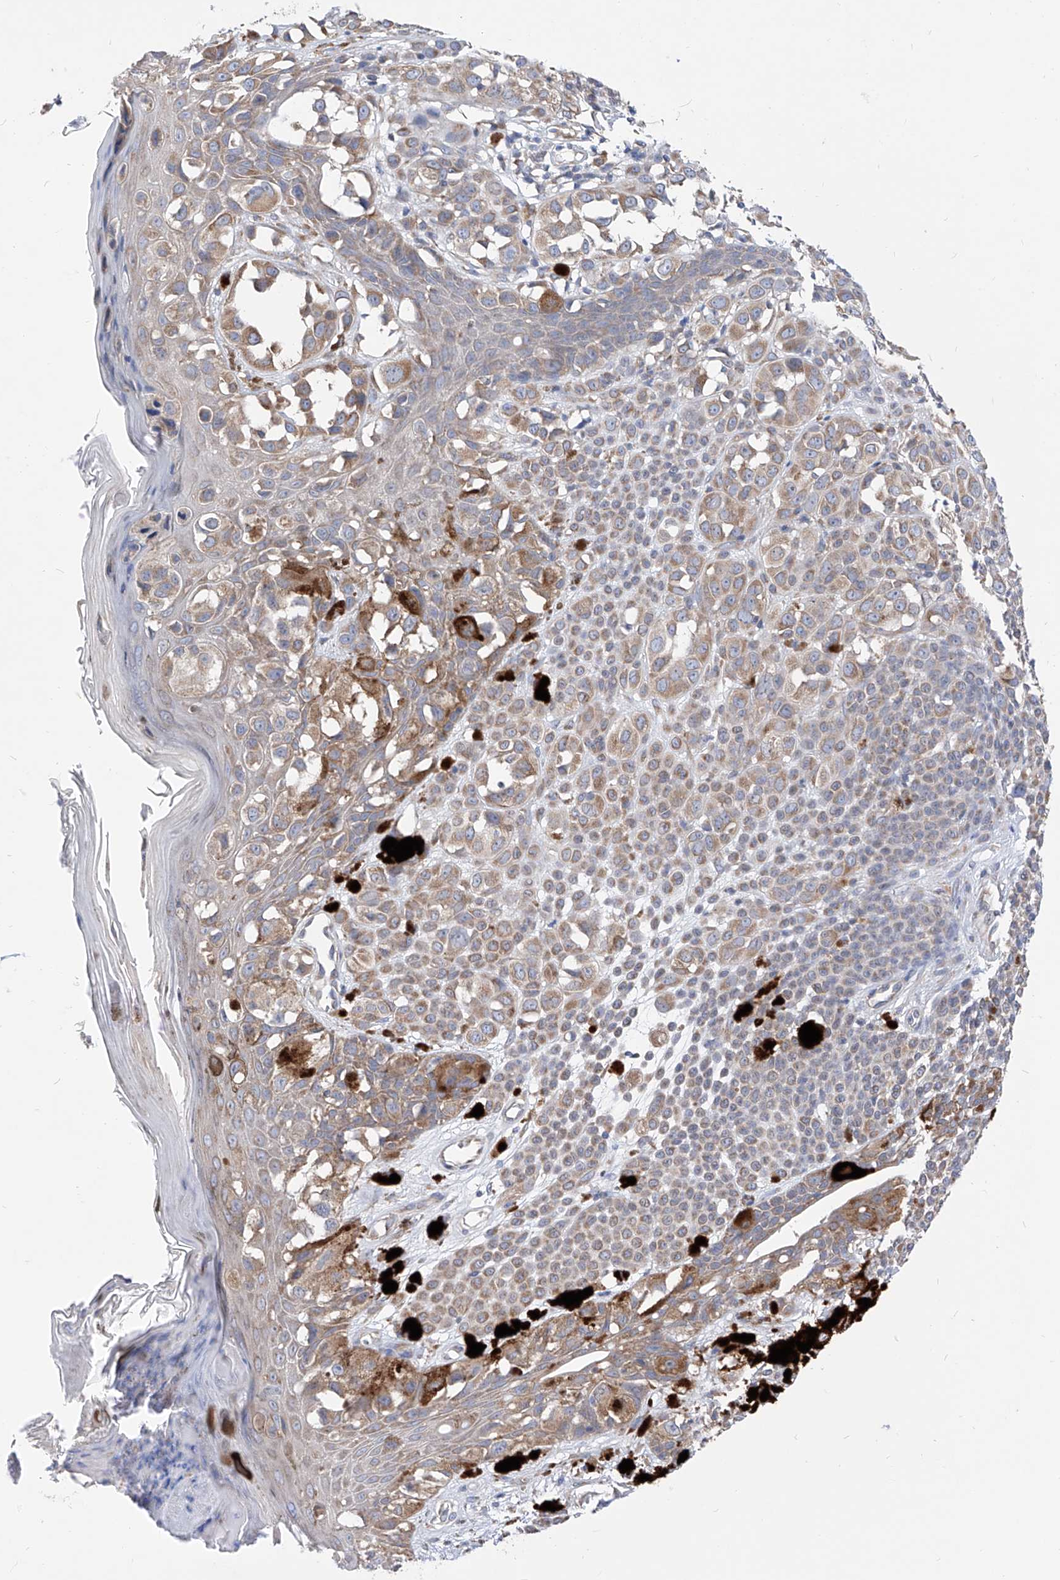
{"staining": {"intensity": "weak", "quantity": "25%-75%", "location": "cytoplasmic/membranous"}, "tissue": "melanoma", "cell_type": "Tumor cells", "image_type": "cancer", "snomed": [{"axis": "morphology", "description": "Malignant melanoma, NOS"}, {"axis": "topography", "description": "Skin of leg"}], "caption": "Immunohistochemistry (DAB (3,3'-diaminobenzidine)) staining of human malignant melanoma shows weak cytoplasmic/membranous protein expression in approximately 25%-75% of tumor cells.", "gene": "UFL1", "patient": {"sex": "female", "age": 72}}